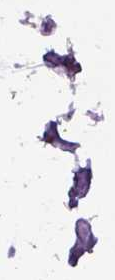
{"staining": {"intensity": "moderate", "quantity": "<25%", "location": "cytoplasmic/membranous"}, "tissue": "bronchus", "cell_type": "Respiratory epithelial cells", "image_type": "normal", "snomed": [{"axis": "morphology", "description": "Normal tissue, NOS"}, {"axis": "topography", "description": "Lymph node"}, {"axis": "topography", "description": "Cartilage tissue"}, {"axis": "topography", "description": "Bronchus"}], "caption": "Bronchus stained with DAB (3,3'-diaminobenzidine) IHC shows low levels of moderate cytoplasmic/membranous positivity in about <25% of respiratory epithelial cells. Nuclei are stained in blue.", "gene": "B3GALT5", "patient": {"sex": "female", "age": 70}}